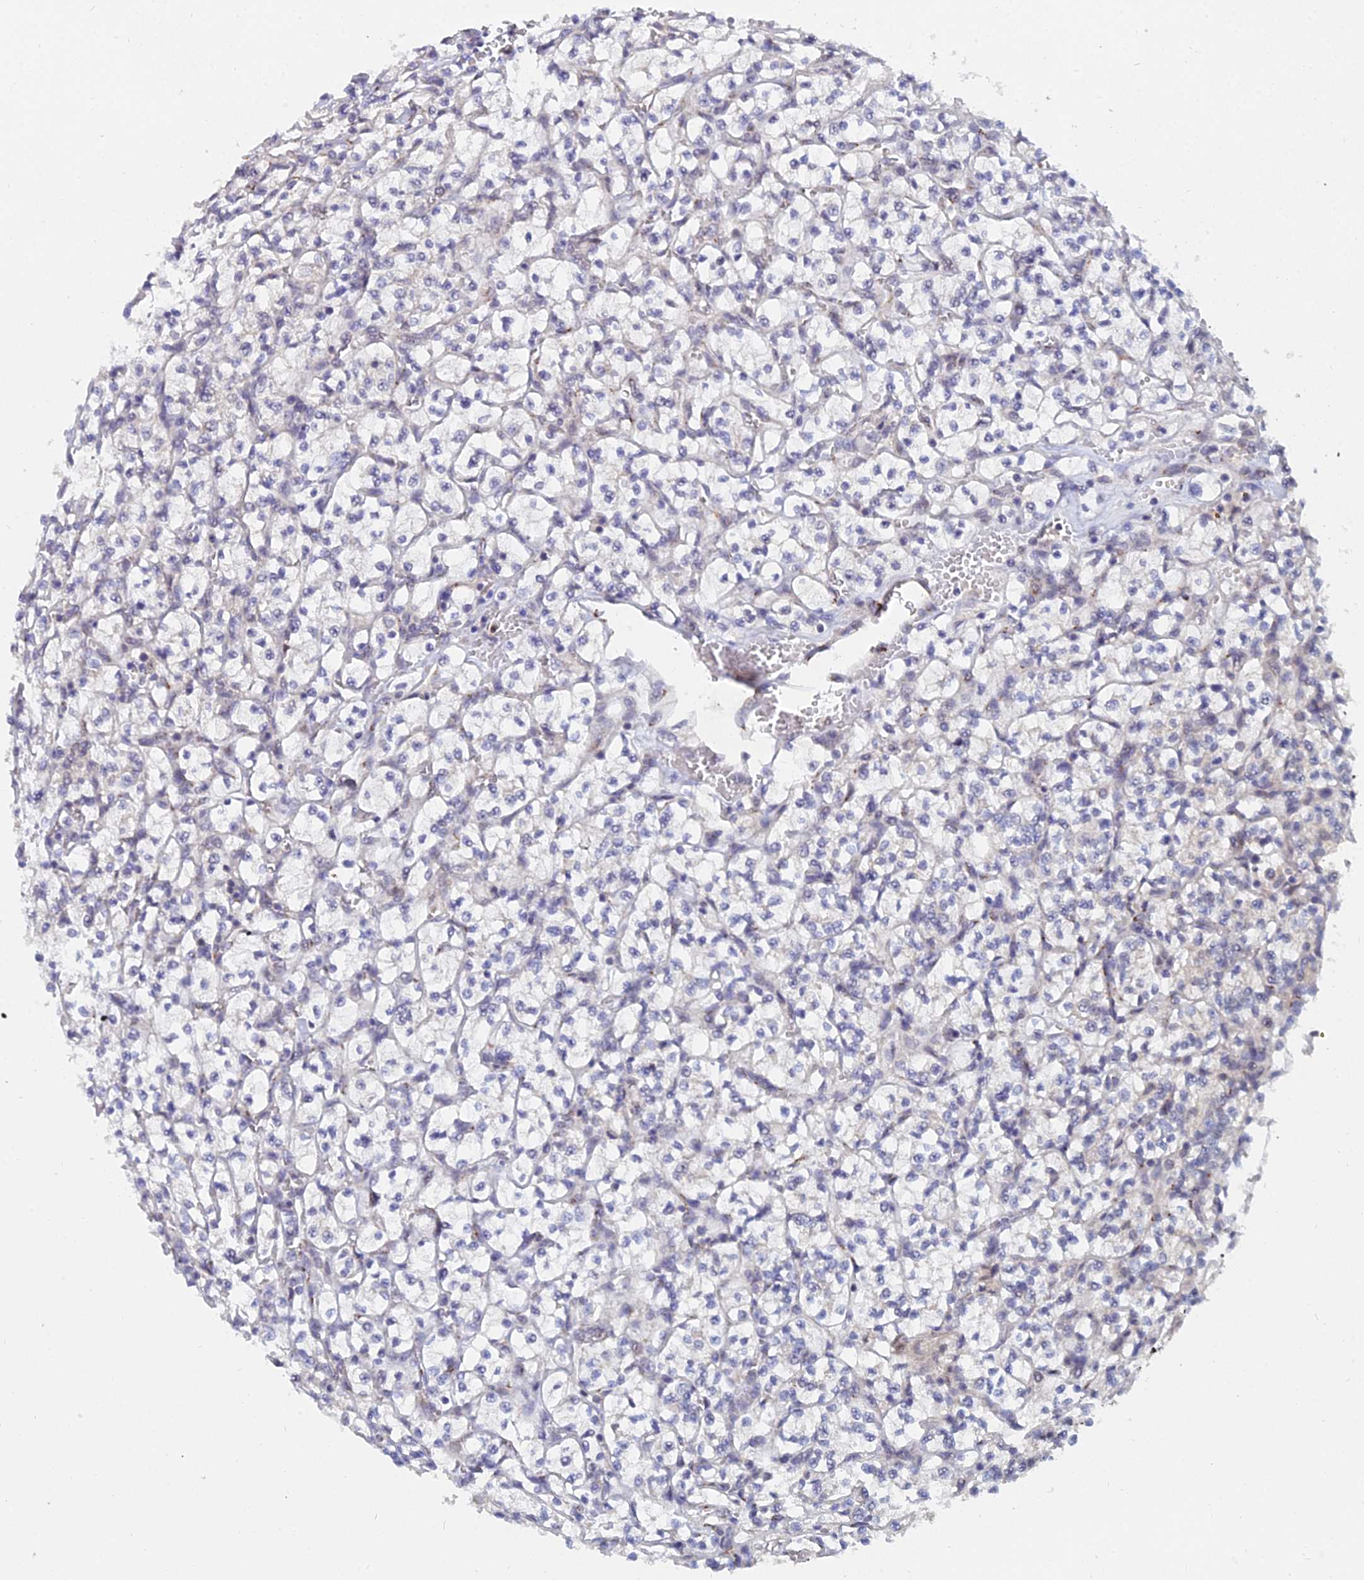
{"staining": {"intensity": "negative", "quantity": "none", "location": "none"}, "tissue": "renal cancer", "cell_type": "Tumor cells", "image_type": "cancer", "snomed": [{"axis": "morphology", "description": "Adenocarcinoma, NOS"}, {"axis": "topography", "description": "Kidney"}], "caption": "High power microscopy image of an immunohistochemistry (IHC) histopathology image of renal cancer (adenocarcinoma), revealing no significant positivity in tumor cells.", "gene": "THOC3", "patient": {"sex": "female", "age": 64}}